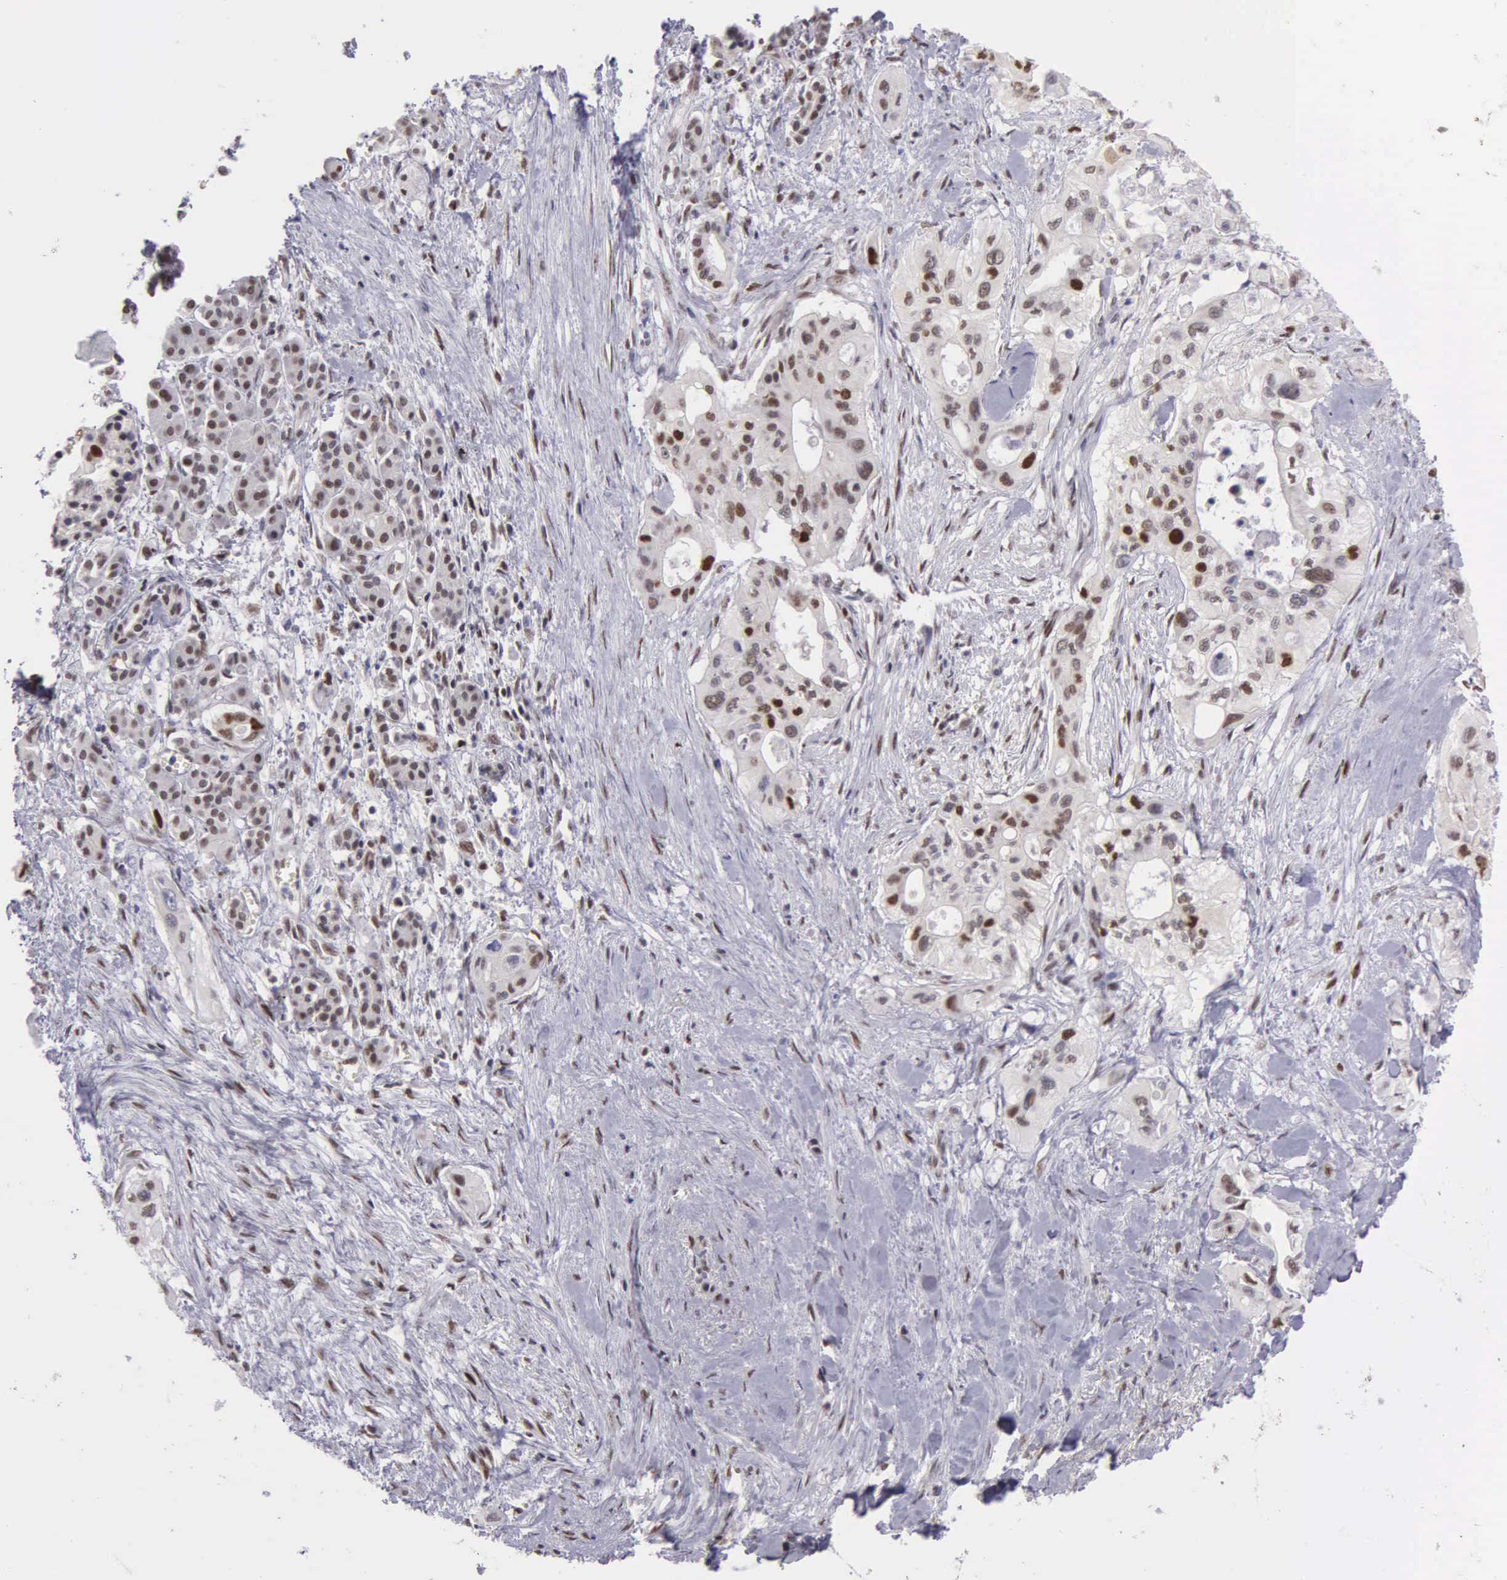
{"staining": {"intensity": "weak", "quantity": "25%-75%", "location": "nuclear"}, "tissue": "pancreatic cancer", "cell_type": "Tumor cells", "image_type": "cancer", "snomed": [{"axis": "morphology", "description": "Adenocarcinoma, NOS"}, {"axis": "topography", "description": "Pancreas"}], "caption": "Immunohistochemistry (DAB (3,3'-diaminobenzidine)) staining of human pancreatic cancer (adenocarcinoma) displays weak nuclear protein expression in about 25%-75% of tumor cells.", "gene": "UBR7", "patient": {"sex": "male", "age": 77}}